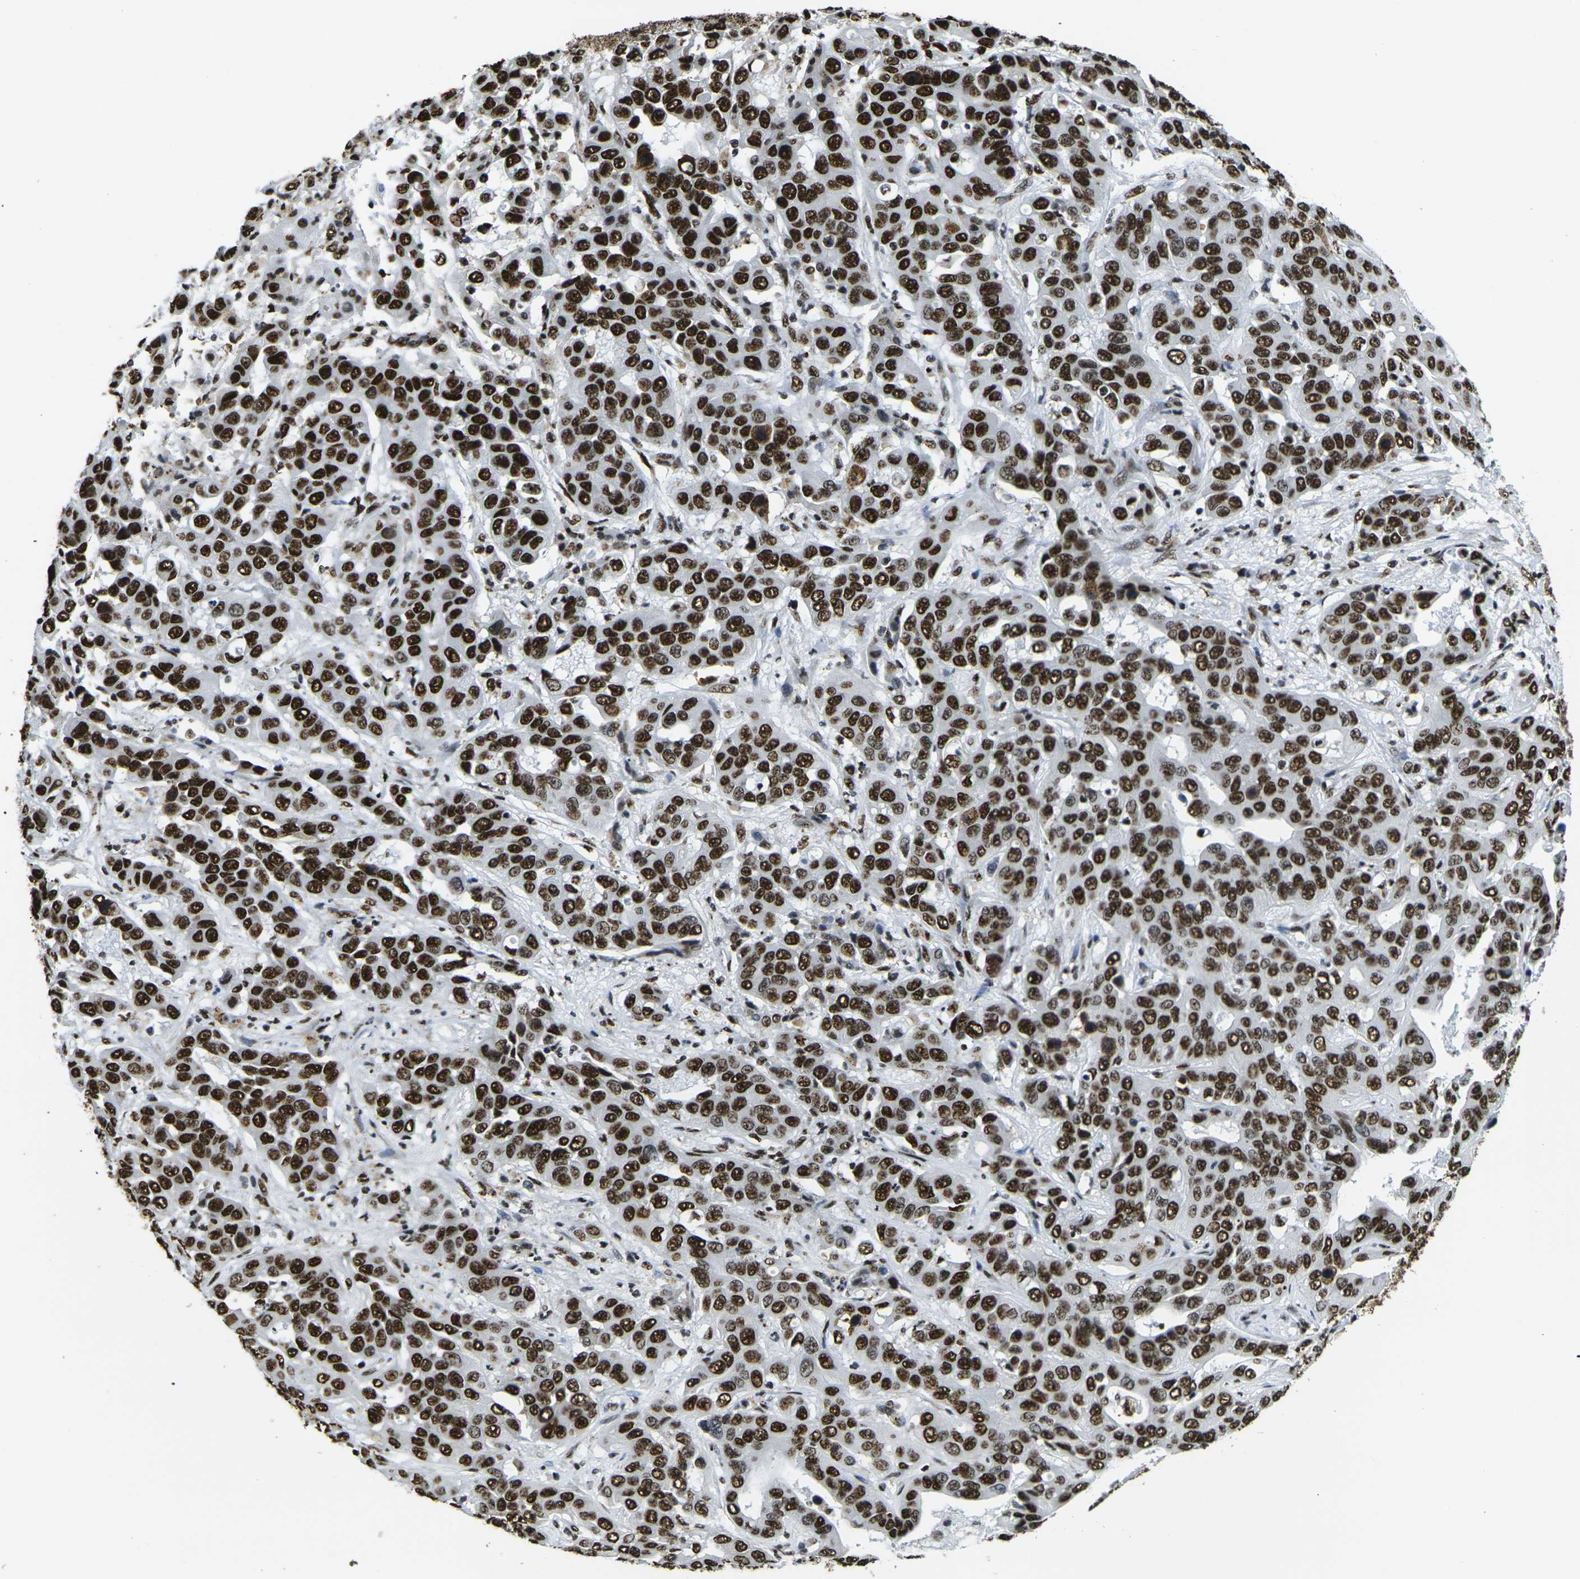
{"staining": {"intensity": "strong", "quantity": ">75%", "location": "nuclear"}, "tissue": "liver cancer", "cell_type": "Tumor cells", "image_type": "cancer", "snomed": [{"axis": "morphology", "description": "Cholangiocarcinoma"}, {"axis": "topography", "description": "Liver"}], "caption": "Immunohistochemical staining of liver cholangiocarcinoma reveals high levels of strong nuclear expression in approximately >75% of tumor cells. The protein is shown in brown color, while the nuclei are stained blue.", "gene": "SMARCC1", "patient": {"sex": "female", "age": 52}}